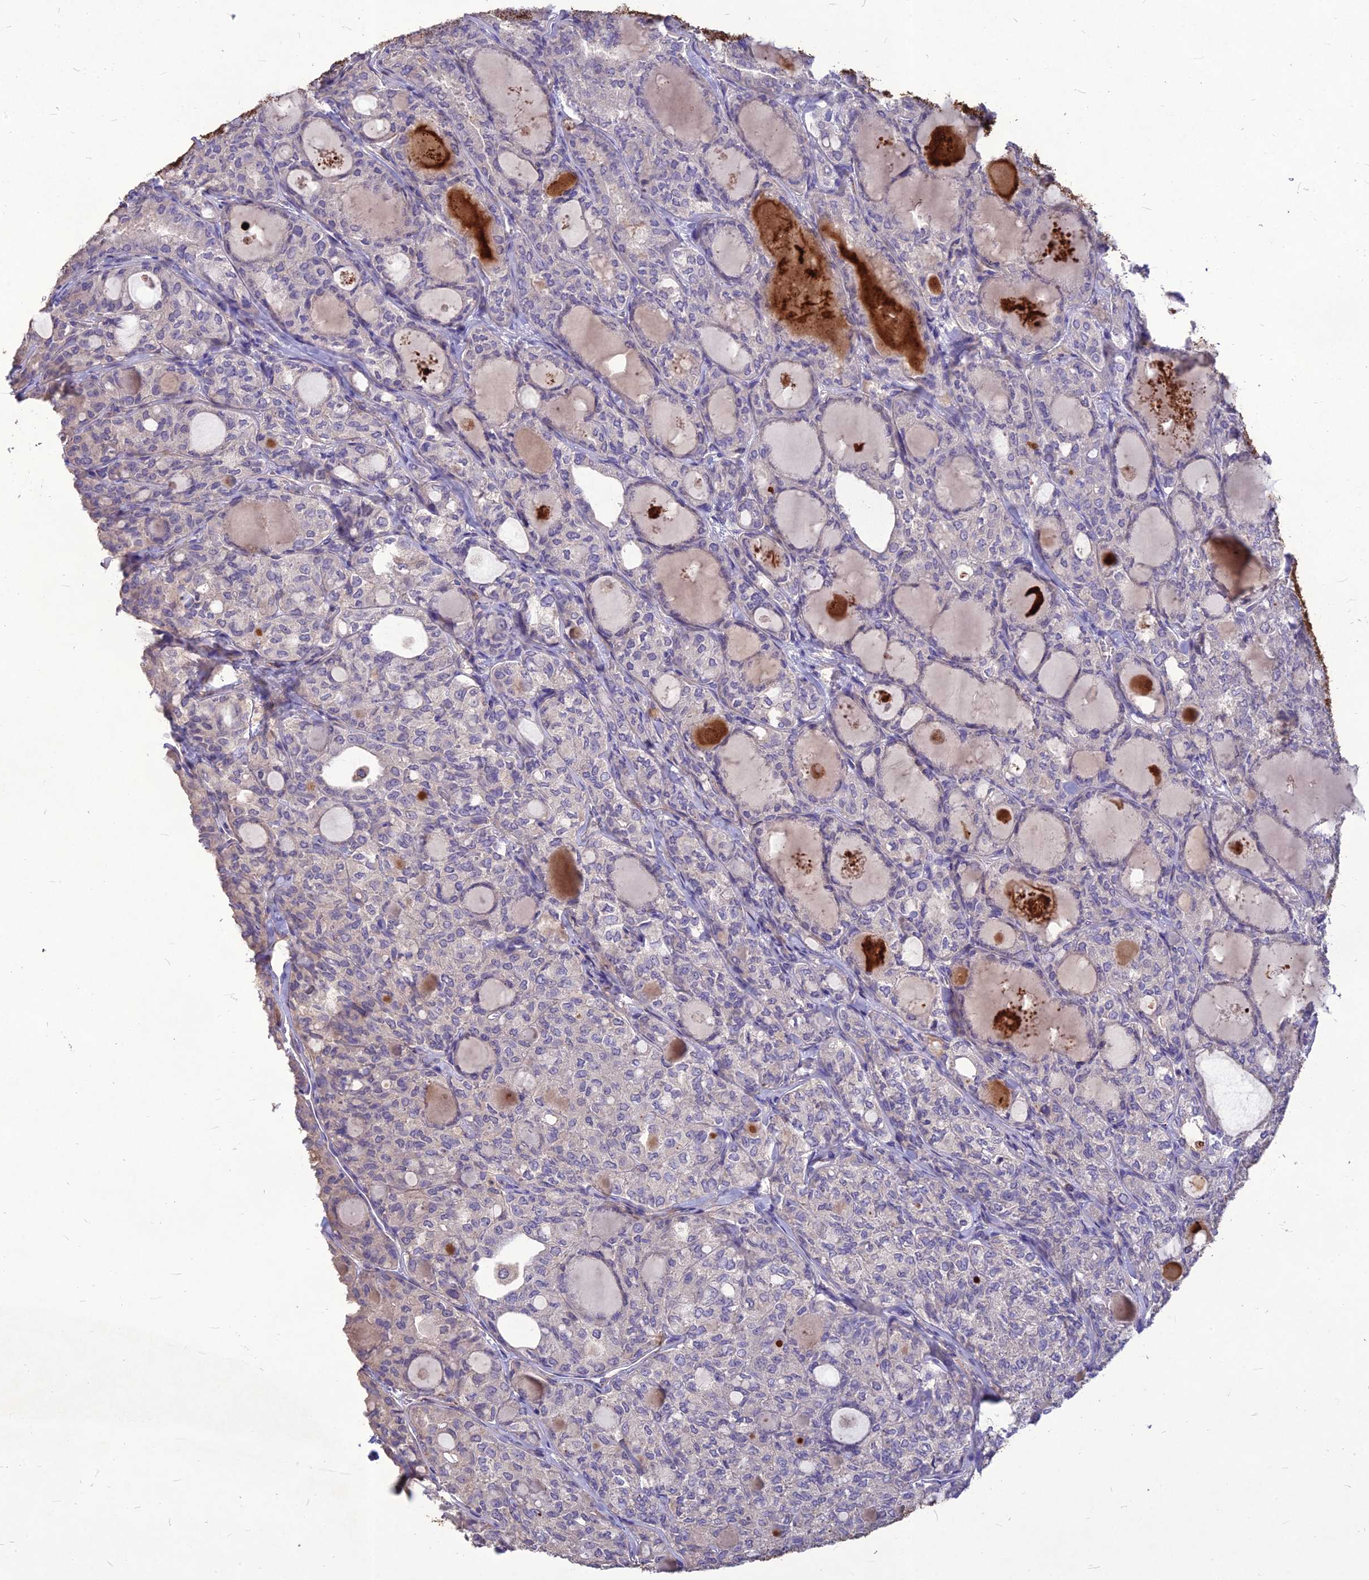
{"staining": {"intensity": "negative", "quantity": "none", "location": "none"}, "tissue": "thyroid cancer", "cell_type": "Tumor cells", "image_type": "cancer", "snomed": [{"axis": "morphology", "description": "Follicular adenoma carcinoma, NOS"}, {"axis": "topography", "description": "Thyroid gland"}], "caption": "The histopathology image shows no staining of tumor cells in thyroid follicular adenoma carcinoma.", "gene": "CLUH", "patient": {"sex": "male", "age": 75}}